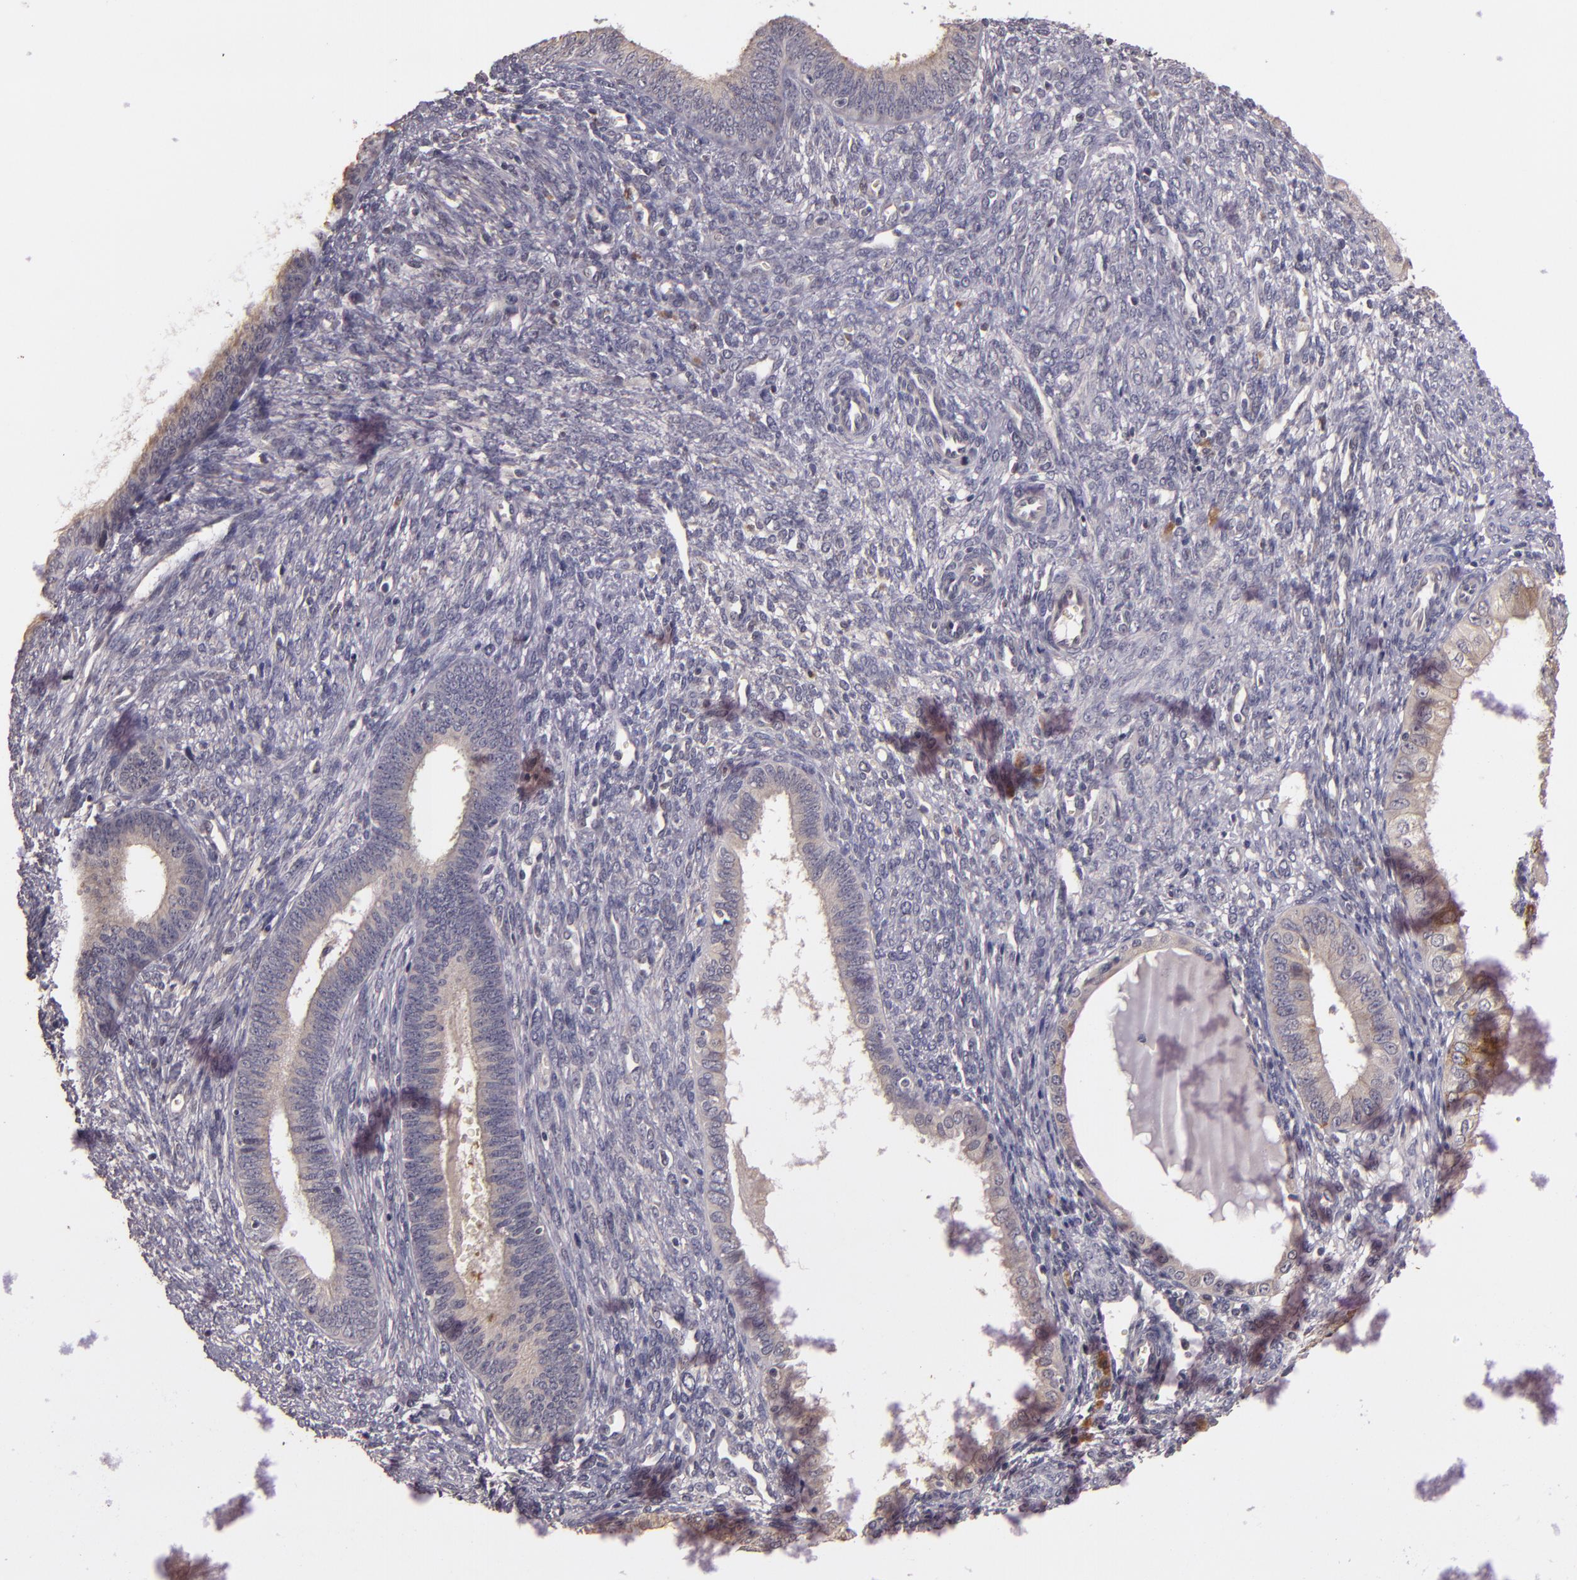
{"staining": {"intensity": "negative", "quantity": "none", "location": "none"}, "tissue": "endometrial cancer", "cell_type": "Tumor cells", "image_type": "cancer", "snomed": [{"axis": "morphology", "description": "Adenocarcinoma, NOS"}, {"axis": "topography", "description": "Endometrium"}], "caption": "Immunohistochemical staining of adenocarcinoma (endometrial) demonstrates no significant expression in tumor cells.", "gene": "TFF1", "patient": {"sex": "female", "age": 76}}